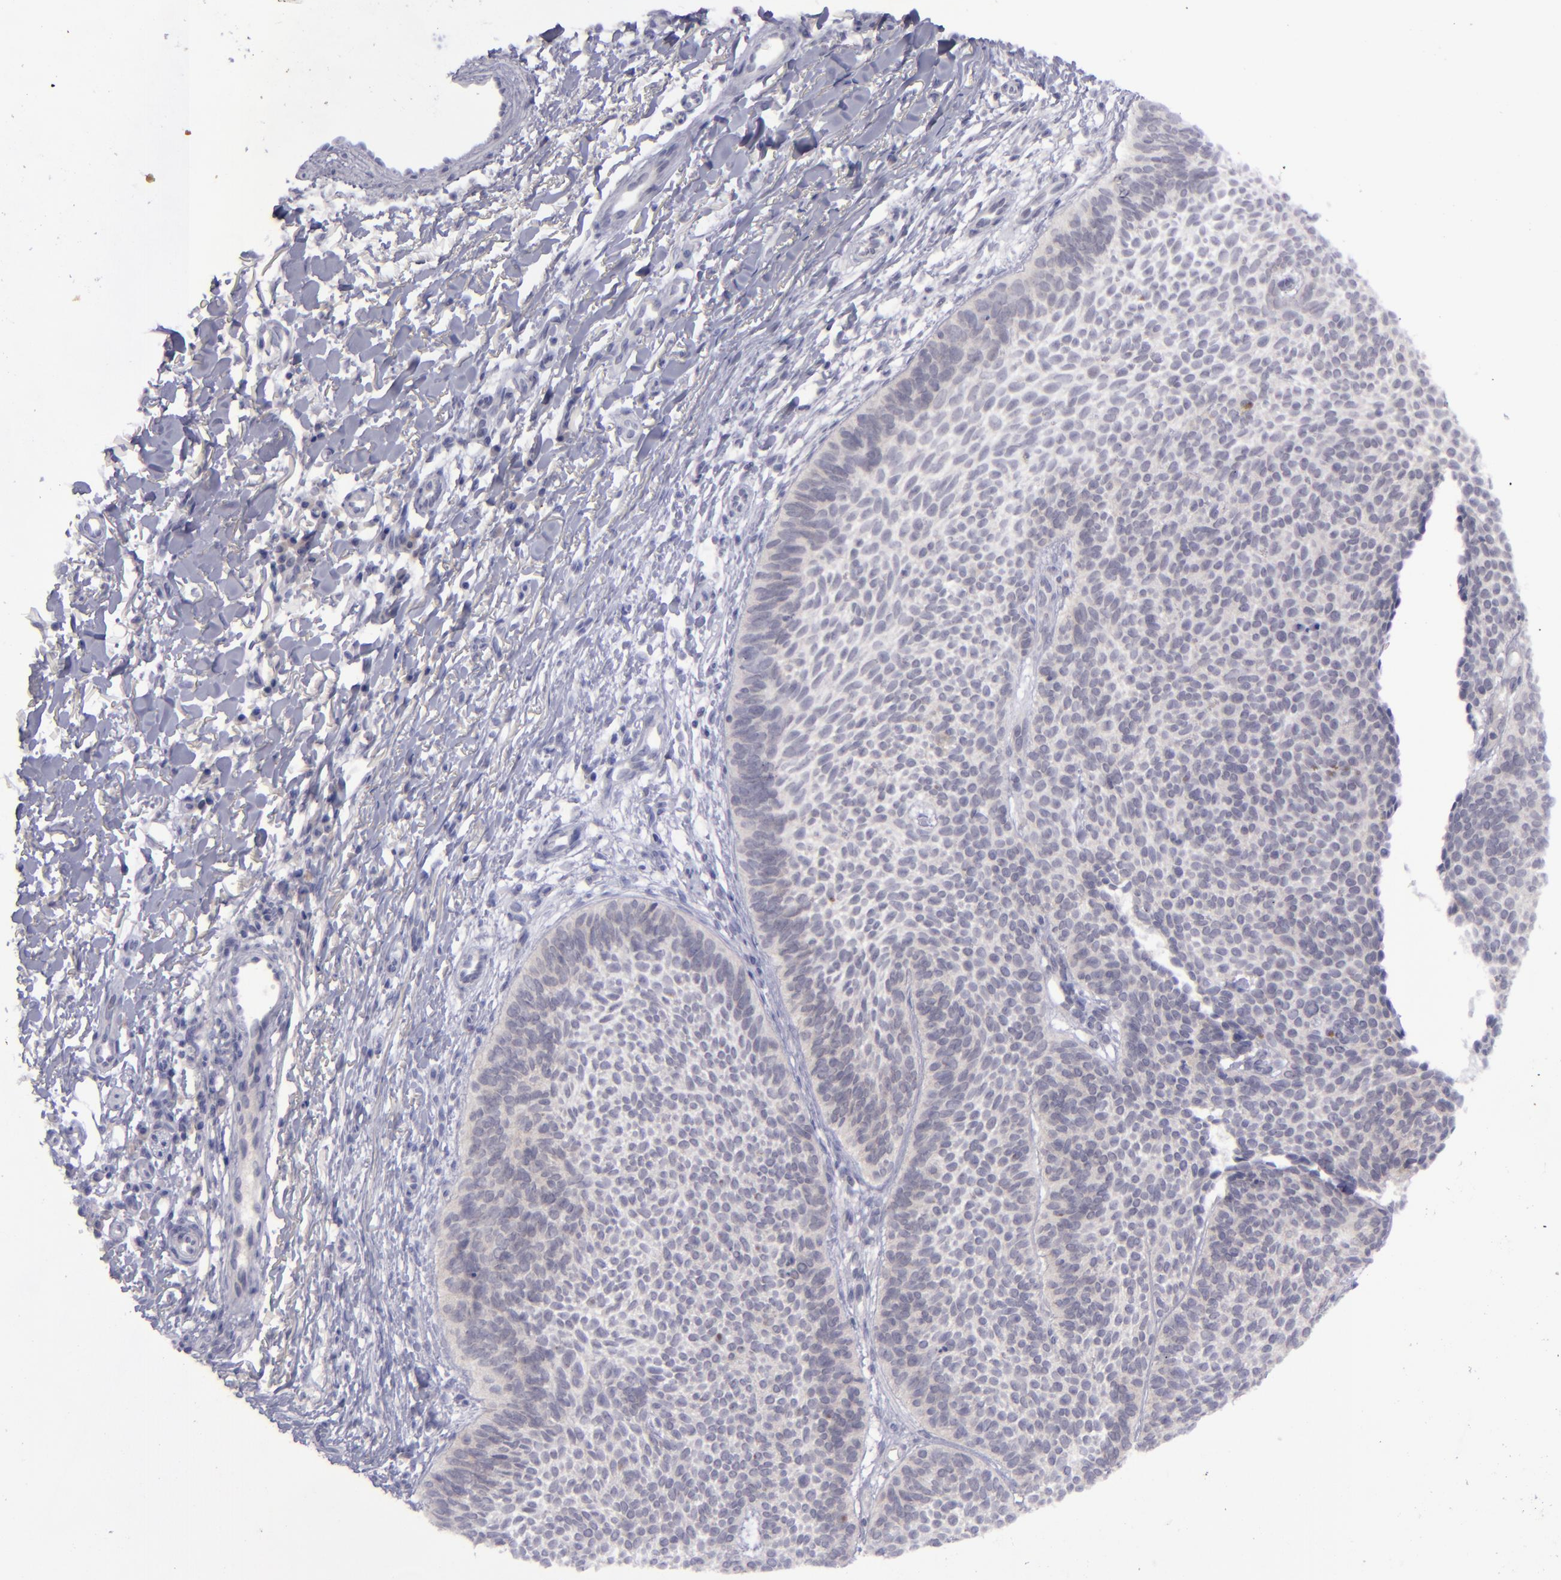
{"staining": {"intensity": "negative", "quantity": "none", "location": "none"}, "tissue": "skin cancer", "cell_type": "Tumor cells", "image_type": "cancer", "snomed": [{"axis": "morphology", "description": "Basal cell carcinoma"}, {"axis": "topography", "description": "Skin"}], "caption": "High power microscopy image of an immunohistochemistry (IHC) image of skin cancer (basal cell carcinoma), revealing no significant expression in tumor cells.", "gene": "EVPL", "patient": {"sex": "male", "age": 84}}